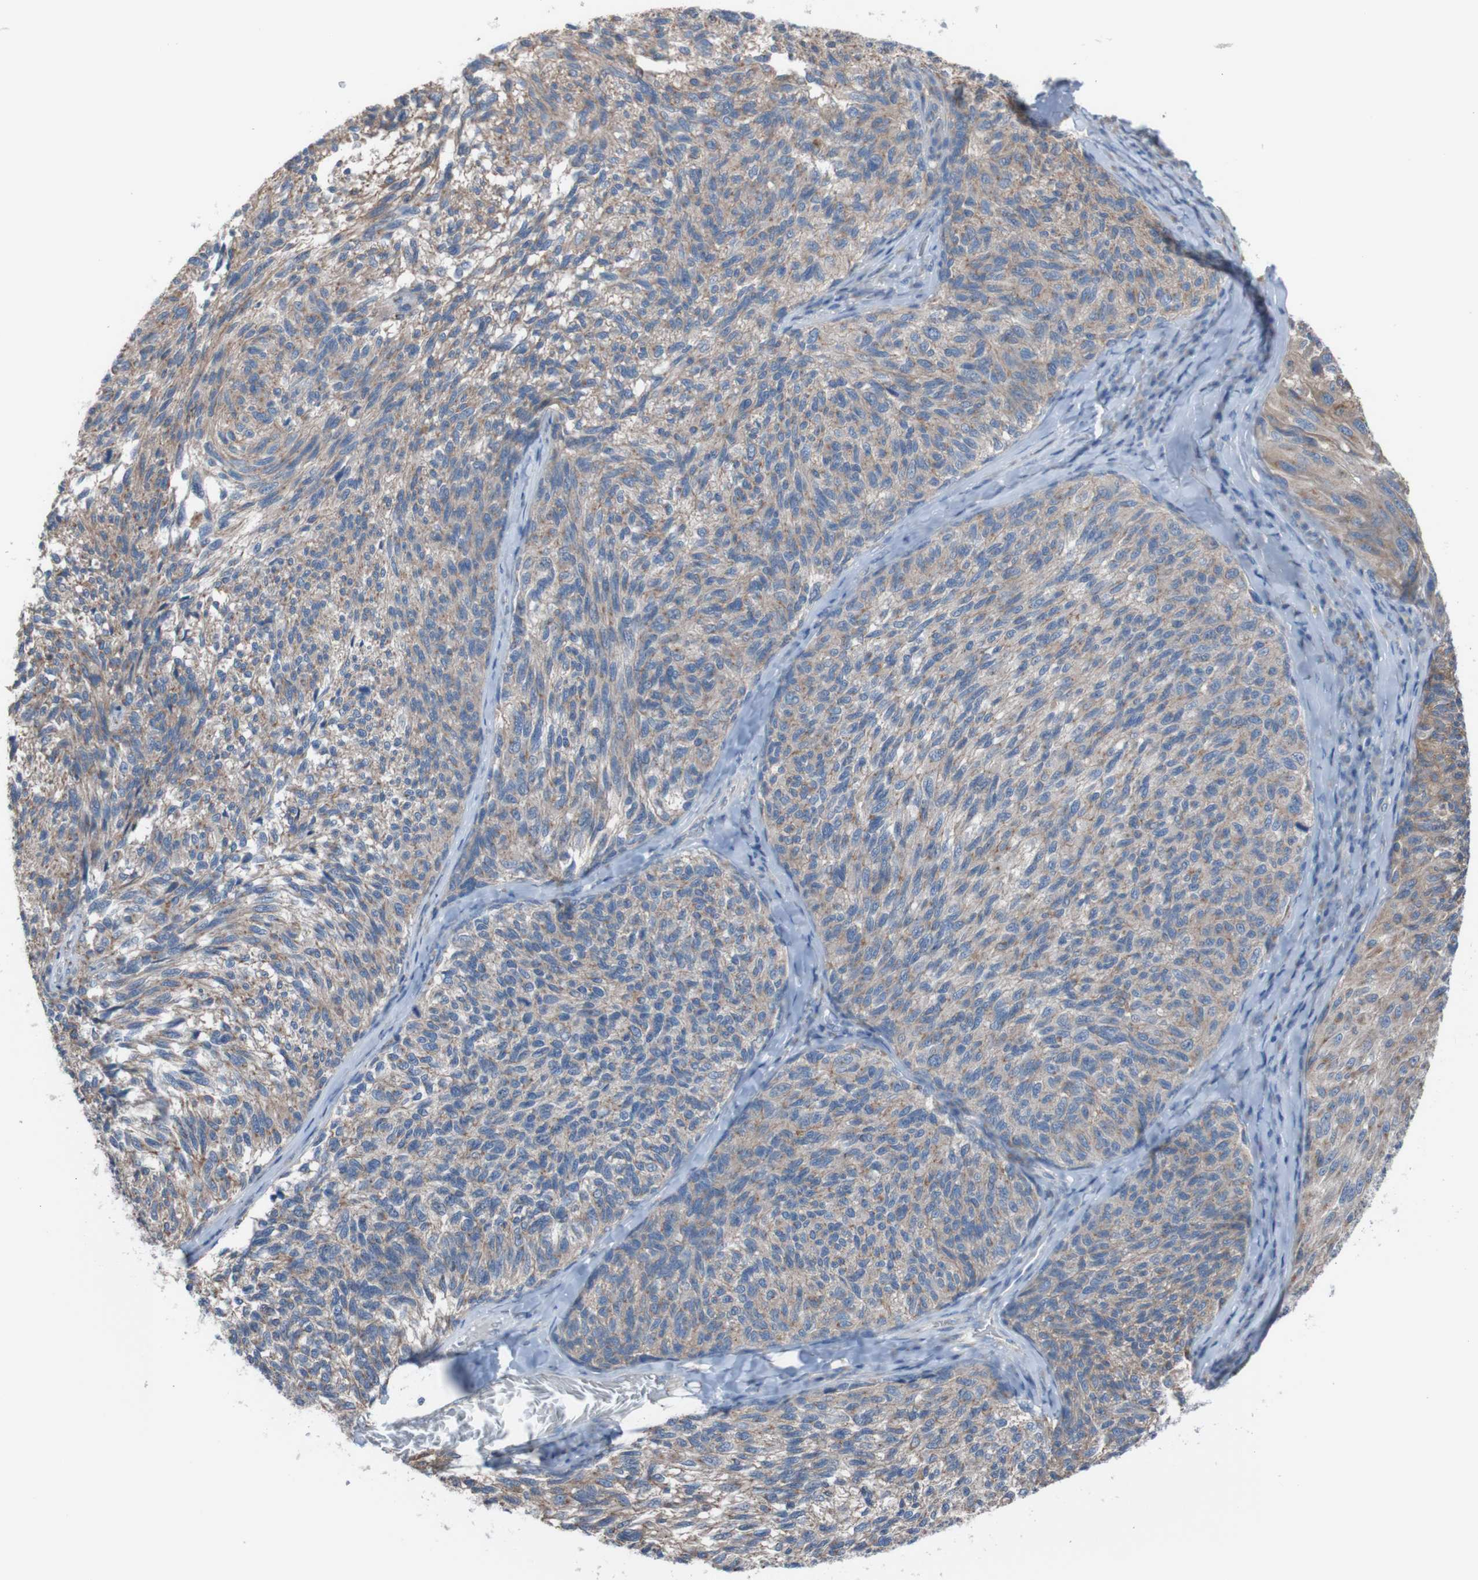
{"staining": {"intensity": "moderate", "quantity": ">75%", "location": "cytoplasmic/membranous"}, "tissue": "melanoma", "cell_type": "Tumor cells", "image_type": "cancer", "snomed": [{"axis": "morphology", "description": "Malignant melanoma, NOS"}, {"axis": "topography", "description": "Skin"}], "caption": "Human malignant melanoma stained with a brown dye demonstrates moderate cytoplasmic/membranous positive staining in approximately >75% of tumor cells.", "gene": "MINAR1", "patient": {"sex": "female", "age": 73}}